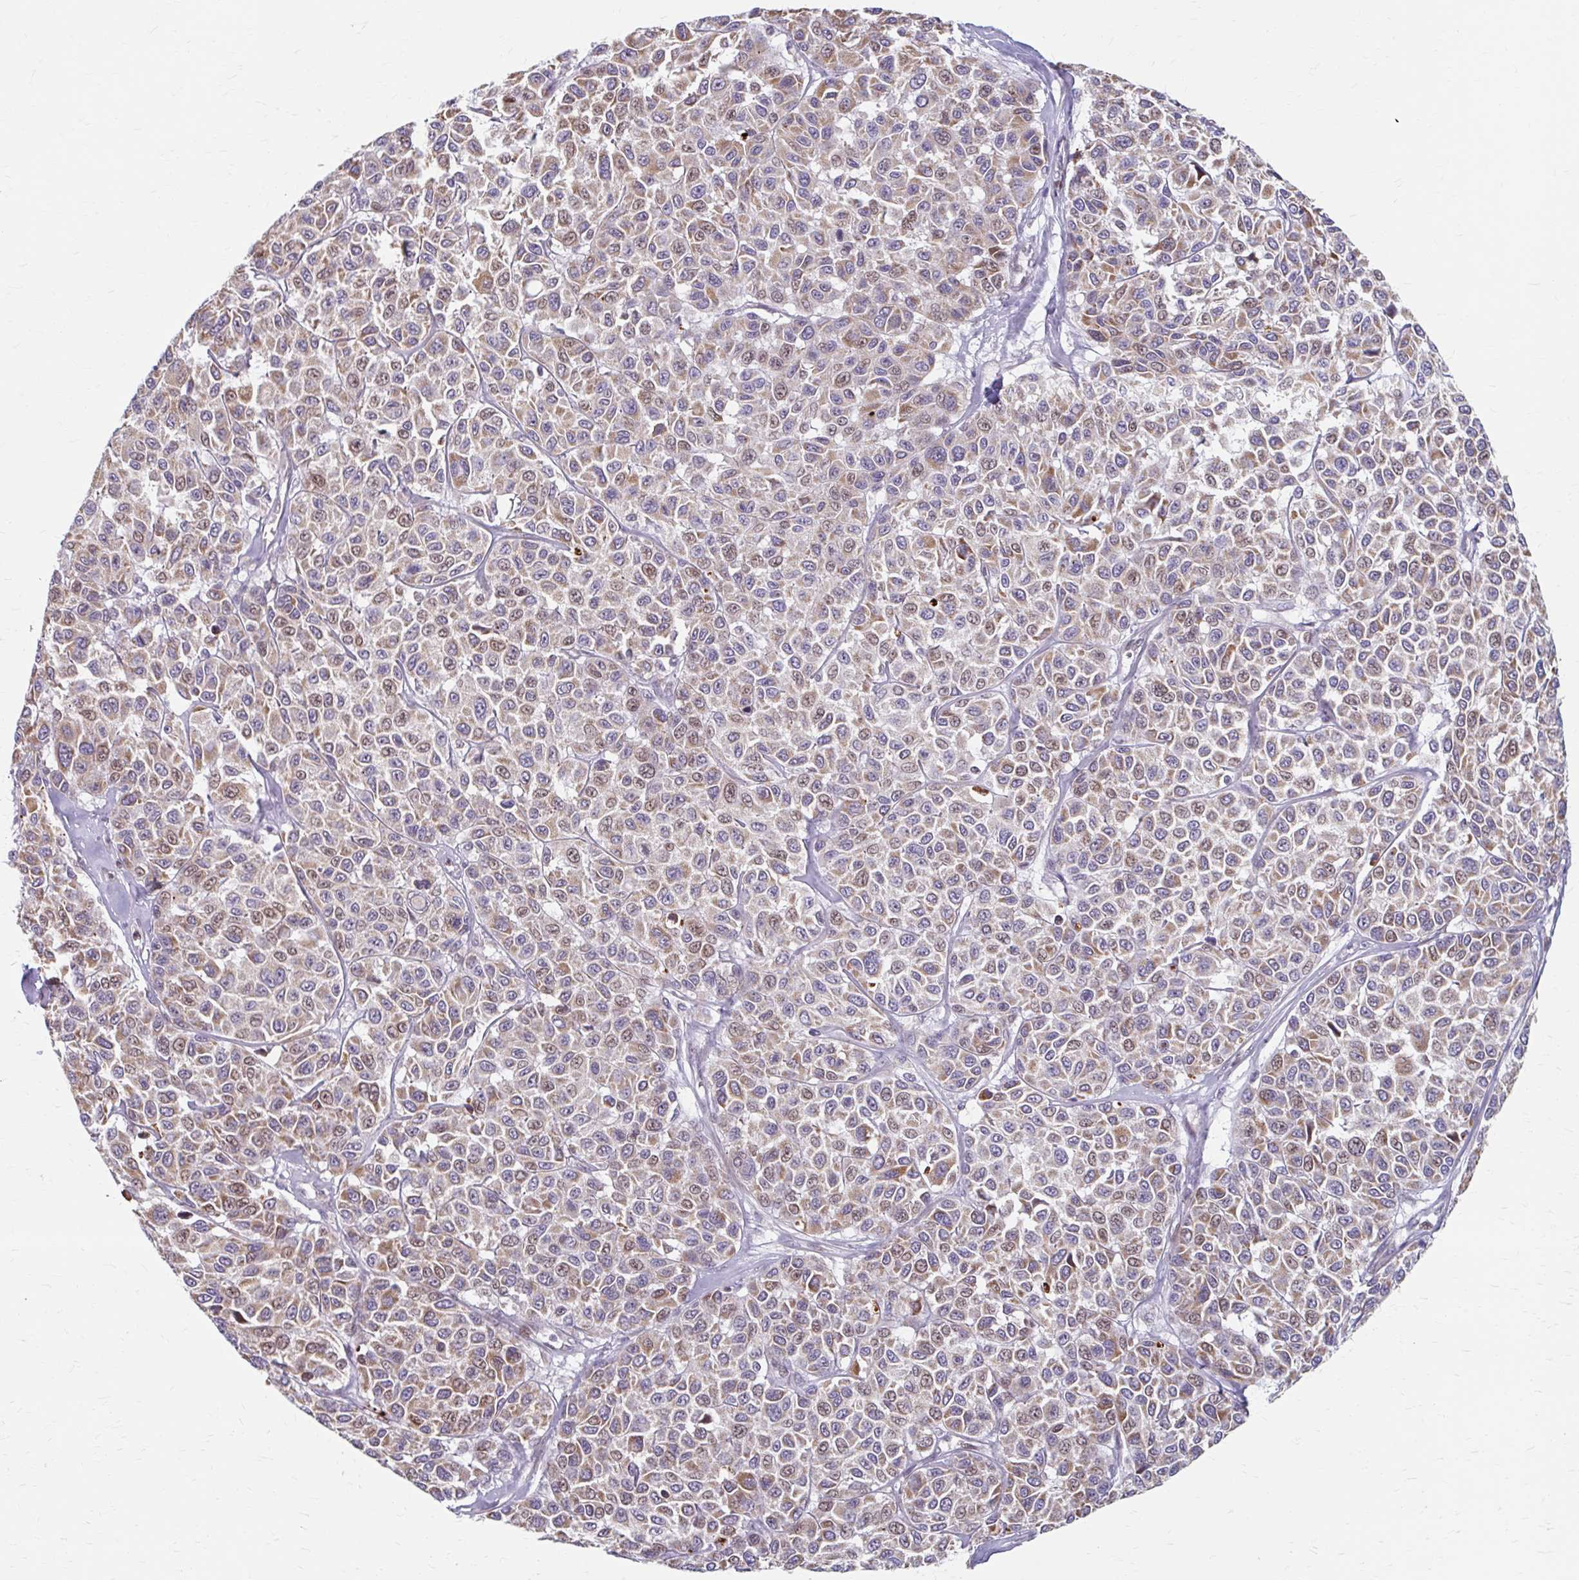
{"staining": {"intensity": "weak", "quantity": ">75%", "location": "cytoplasmic/membranous,nuclear"}, "tissue": "melanoma", "cell_type": "Tumor cells", "image_type": "cancer", "snomed": [{"axis": "morphology", "description": "Malignant melanoma, NOS"}, {"axis": "topography", "description": "Skin"}], "caption": "Brown immunohistochemical staining in melanoma exhibits weak cytoplasmic/membranous and nuclear staining in approximately >75% of tumor cells.", "gene": "BEAN1", "patient": {"sex": "female", "age": 66}}